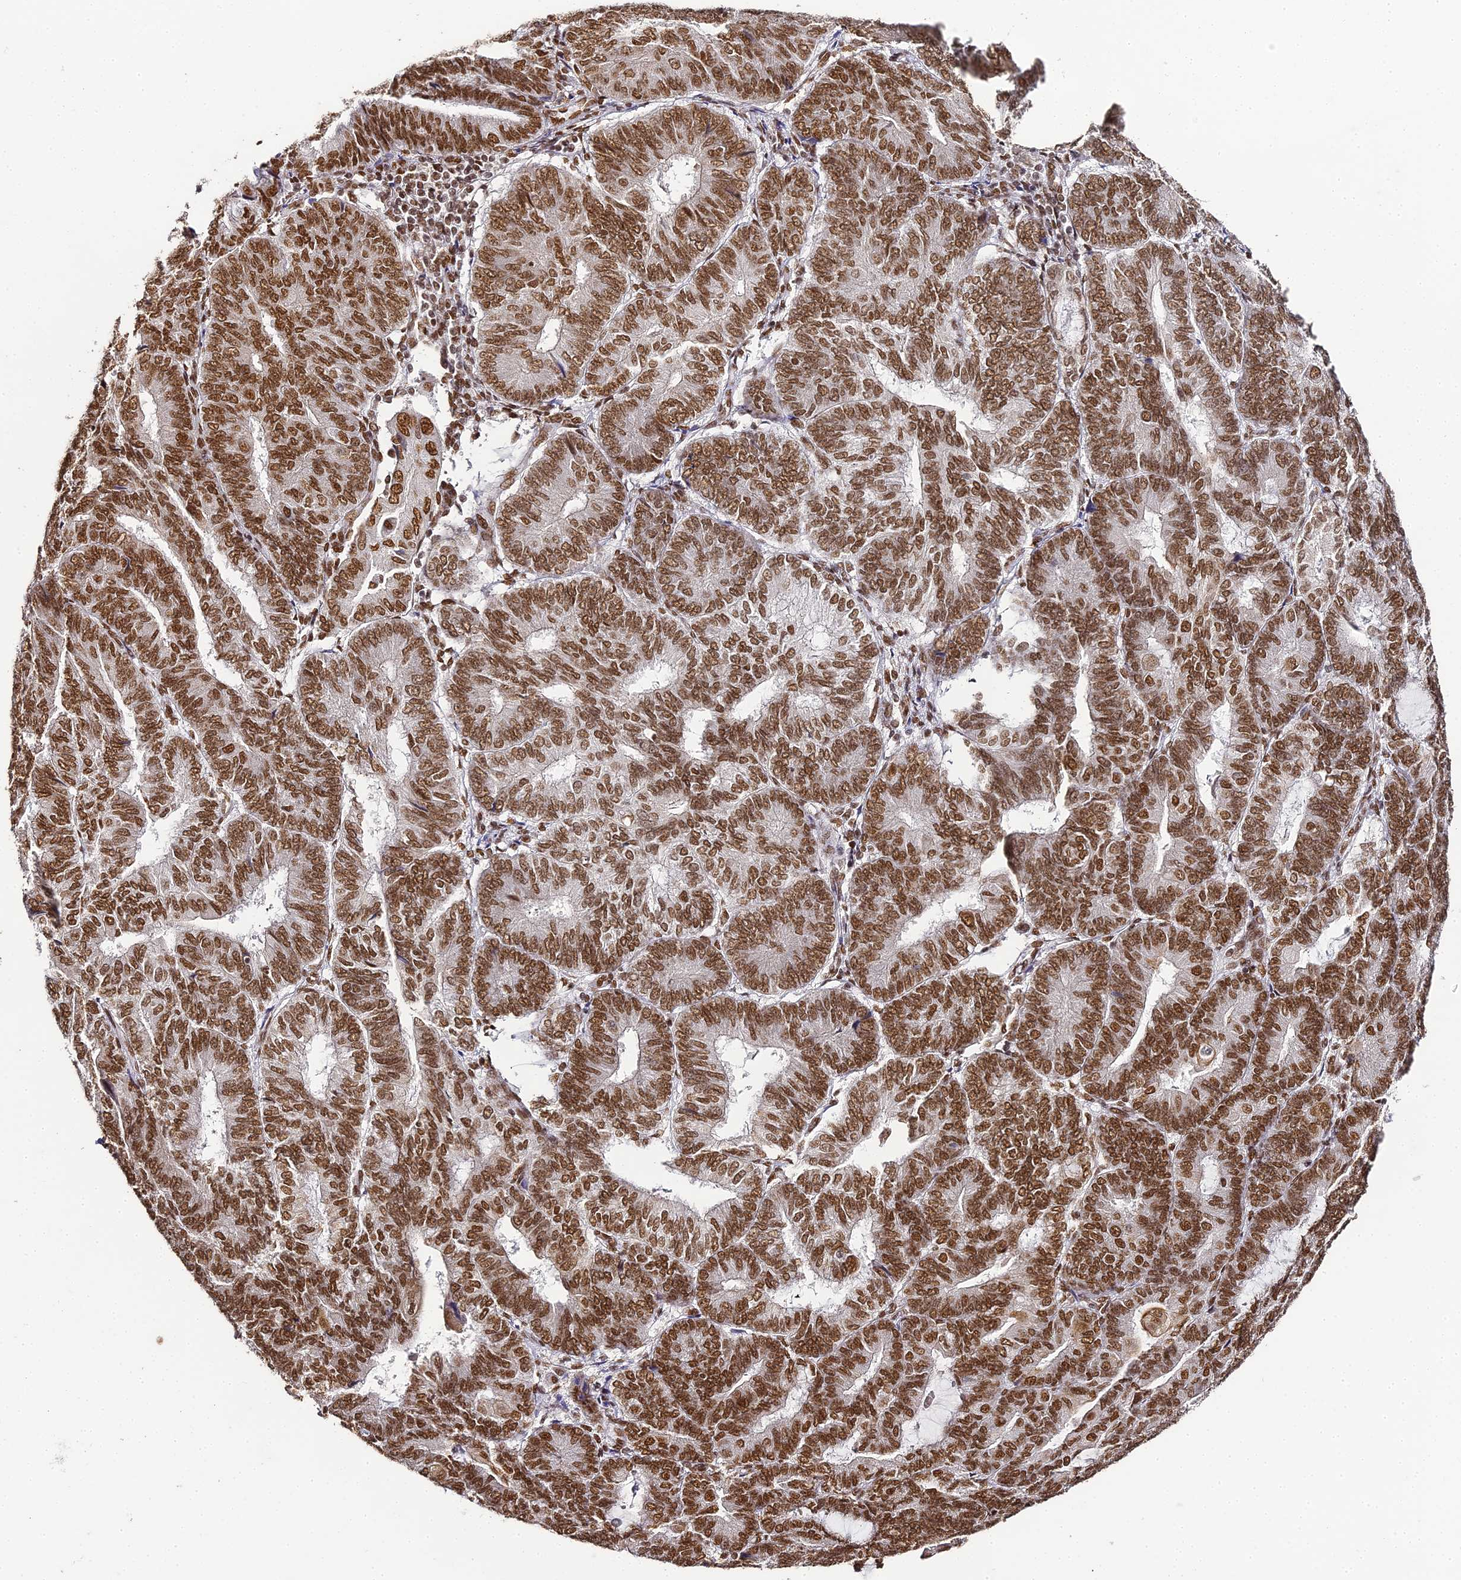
{"staining": {"intensity": "strong", "quantity": ">75%", "location": "nuclear"}, "tissue": "endometrial cancer", "cell_type": "Tumor cells", "image_type": "cancer", "snomed": [{"axis": "morphology", "description": "Adenocarcinoma, NOS"}, {"axis": "topography", "description": "Endometrium"}], "caption": "An IHC image of tumor tissue is shown. Protein staining in brown shows strong nuclear positivity in endometrial cancer (adenocarcinoma) within tumor cells.", "gene": "HNRNPA1", "patient": {"sex": "female", "age": 81}}